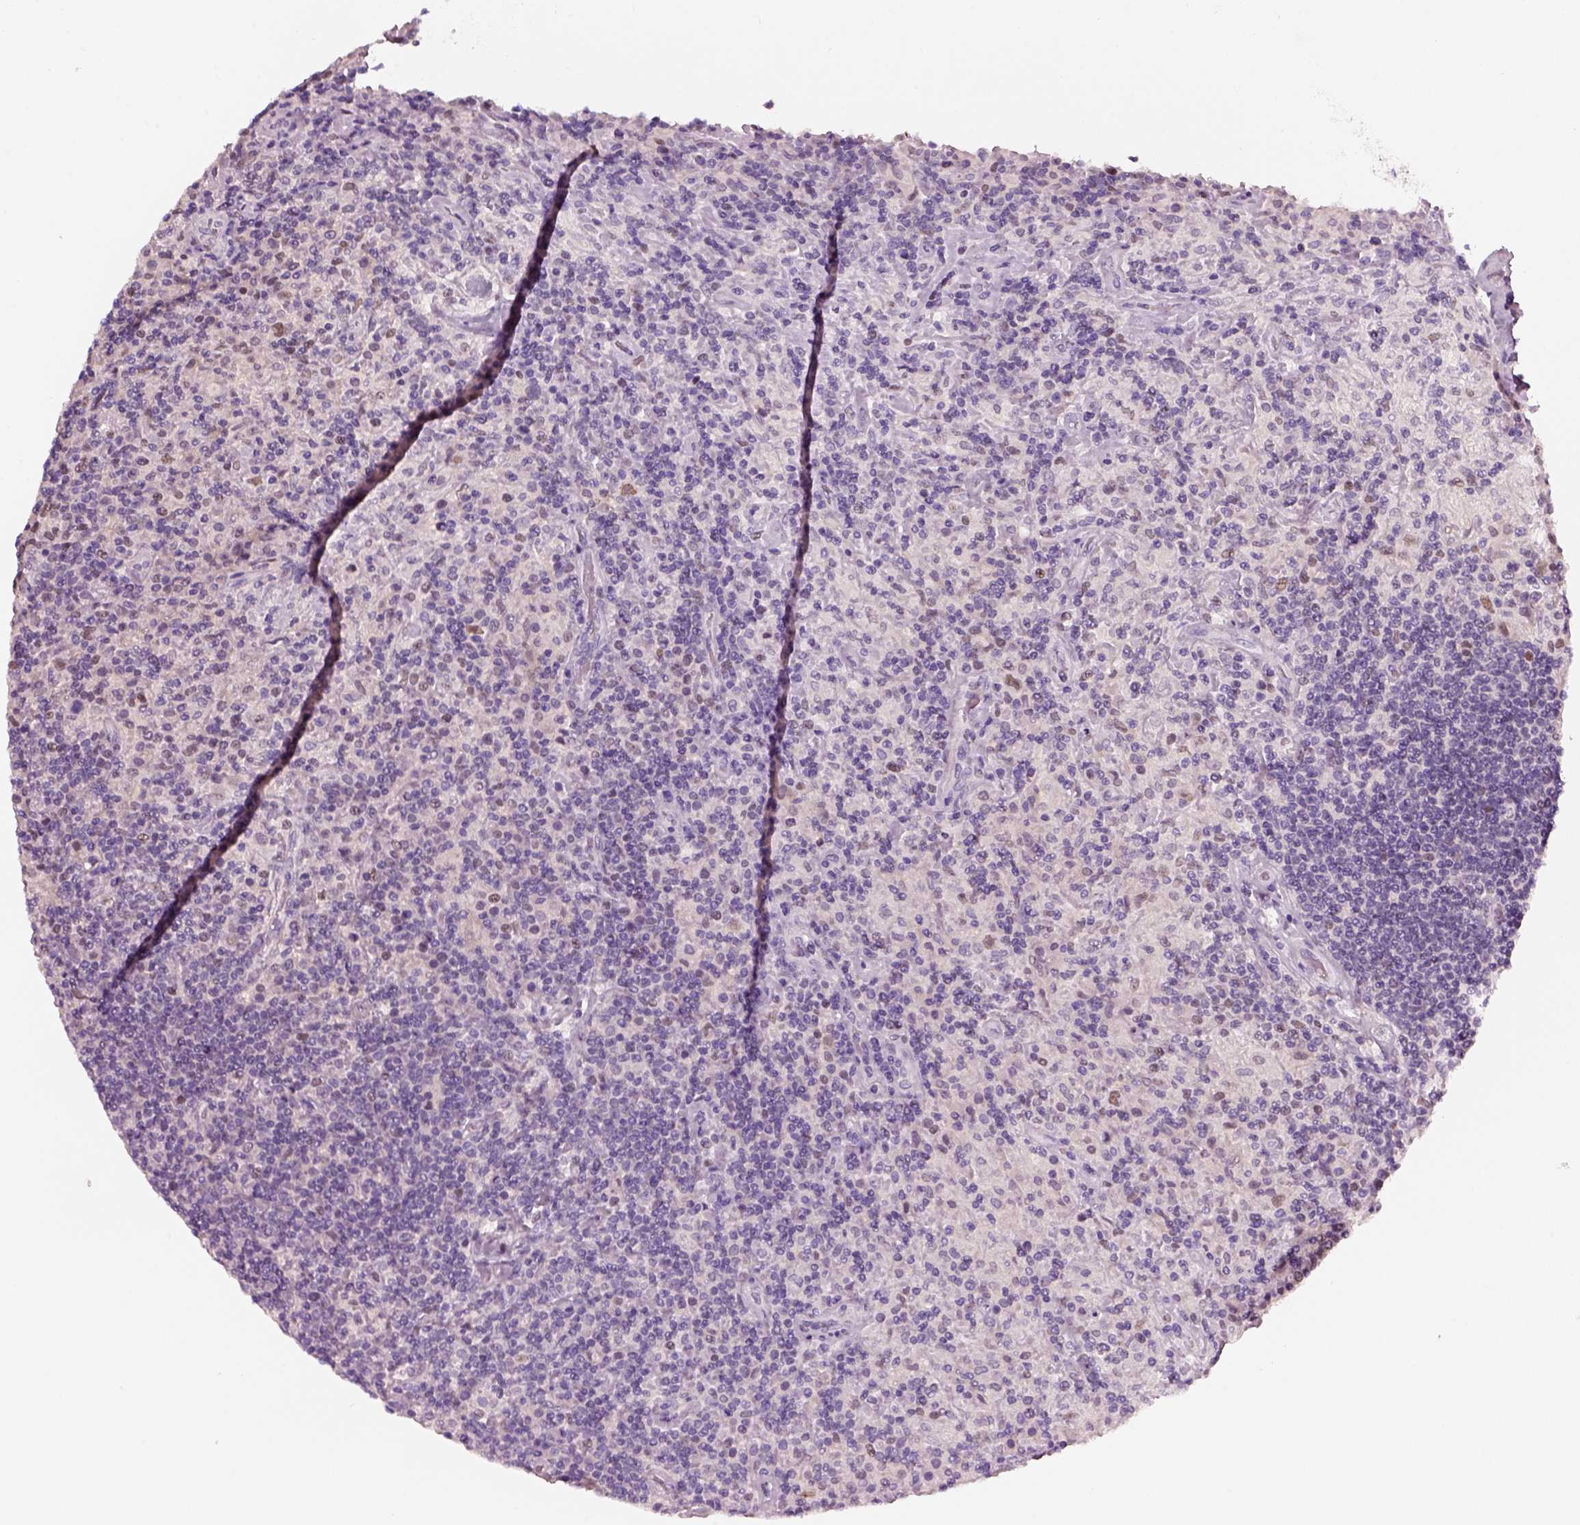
{"staining": {"intensity": "negative", "quantity": "none", "location": "none"}, "tissue": "lymphoma", "cell_type": "Tumor cells", "image_type": "cancer", "snomed": [{"axis": "morphology", "description": "Hodgkin's disease, NOS"}, {"axis": "topography", "description": "Lymph node"}], "caption": "This histopathology image is of Hodgkin's disease stained with immunohistochemistry to label a protein in brown with the nuclei are counter-stained blue. There is no expression in tumor cells. (DAB (3,3'-diaminobenzidine) IHC with hematoxylin counter stain).", "gene": "ELSPBP1", "patient": {"sex": "male", "age": 70}}